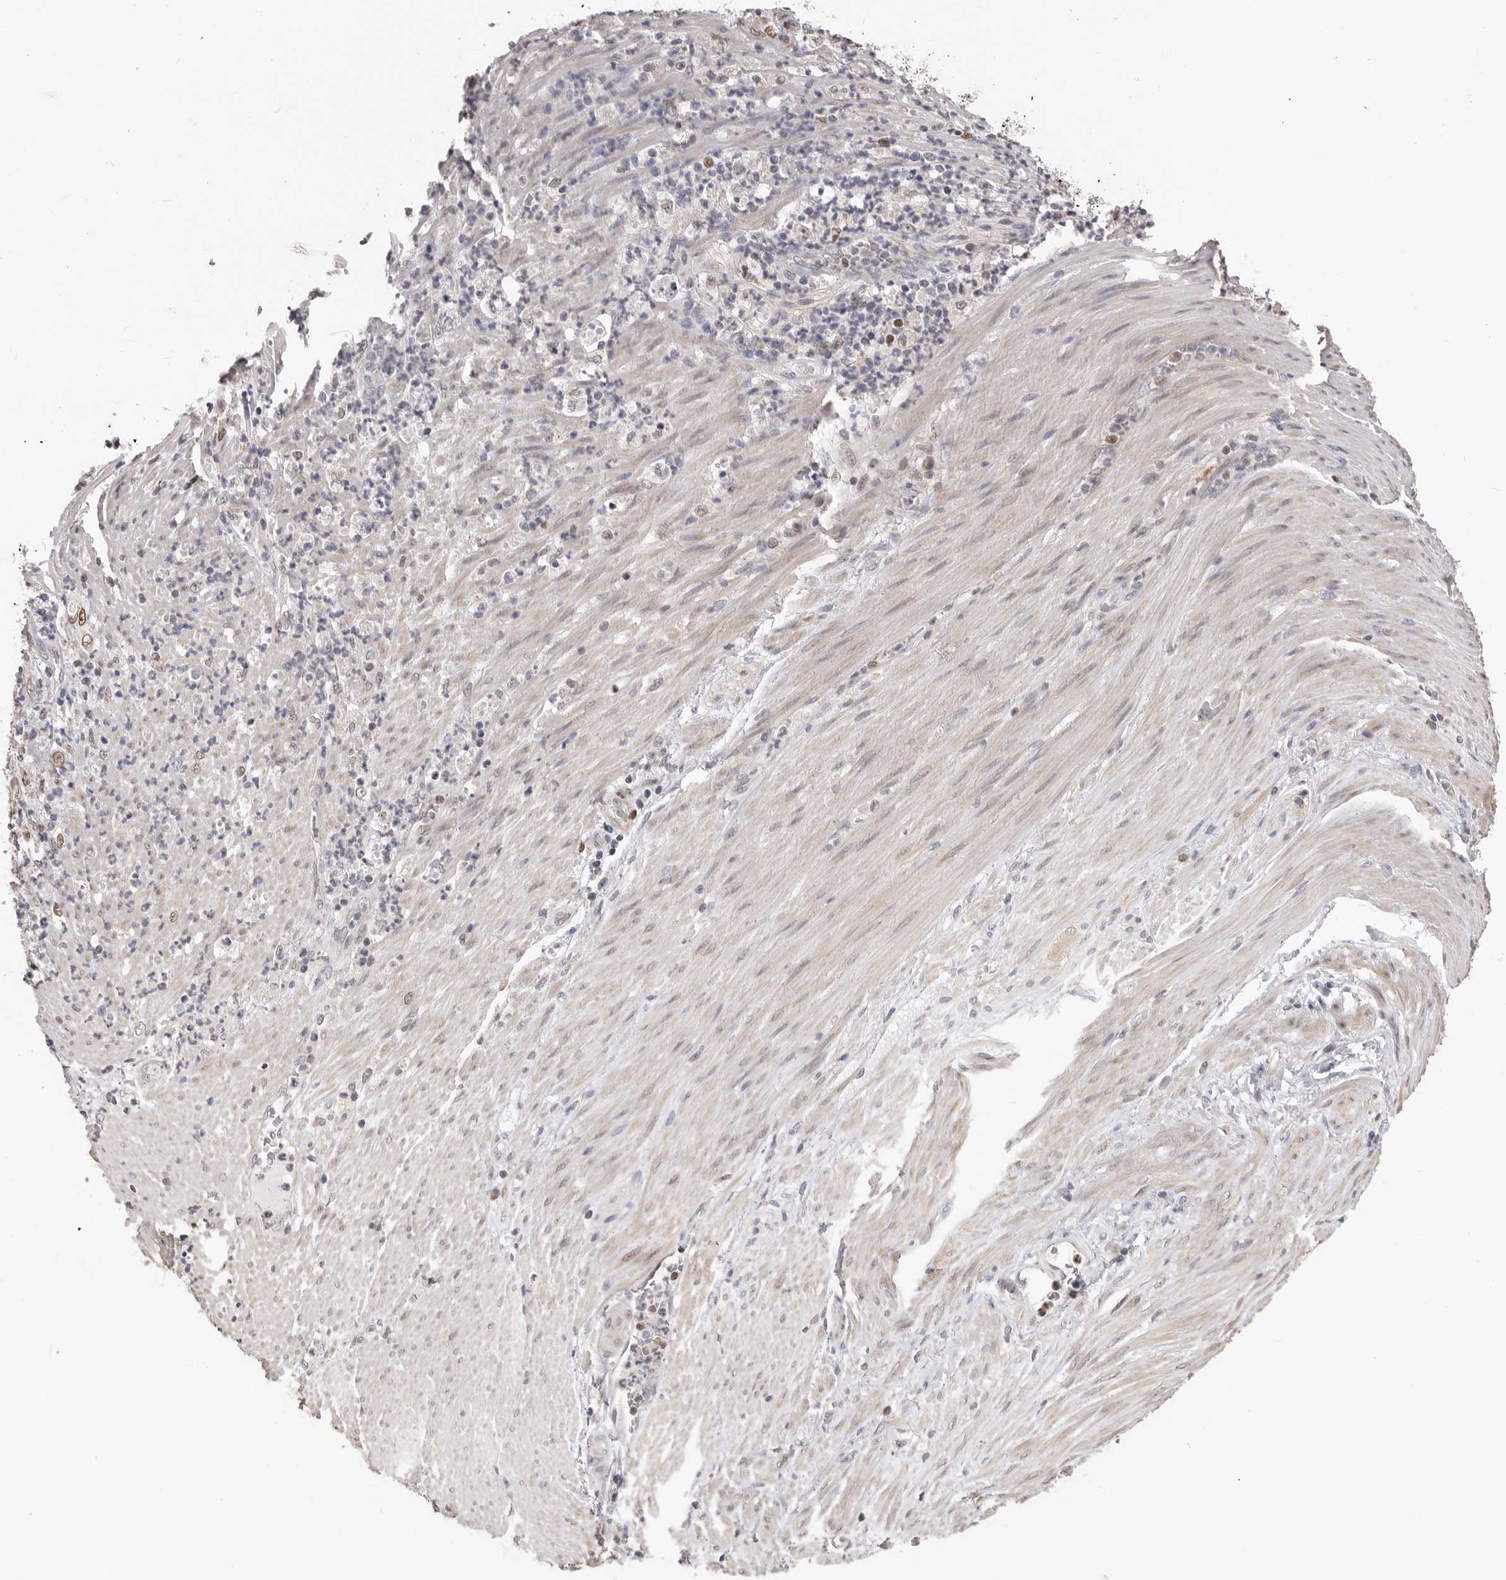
{"staining": {"intensity": "negative", "quantity": "none", "location": "none"}, "tissue": "stomach cancer", "cell_type": "Tumor cells", "image_type": "cancer", "snomed": [{"axis": "morphology", "description": "Adenocarcinoma, NOS"}, {"axis": "topography", "description": "Stomach"}], "caption": "Immunohistochemical staining of stomach cancer (adenocarcinoma) shows no significant staining in tumor cells.", "gene": "SMARCC1", "patient": {"sex": "female", "age": 73}}